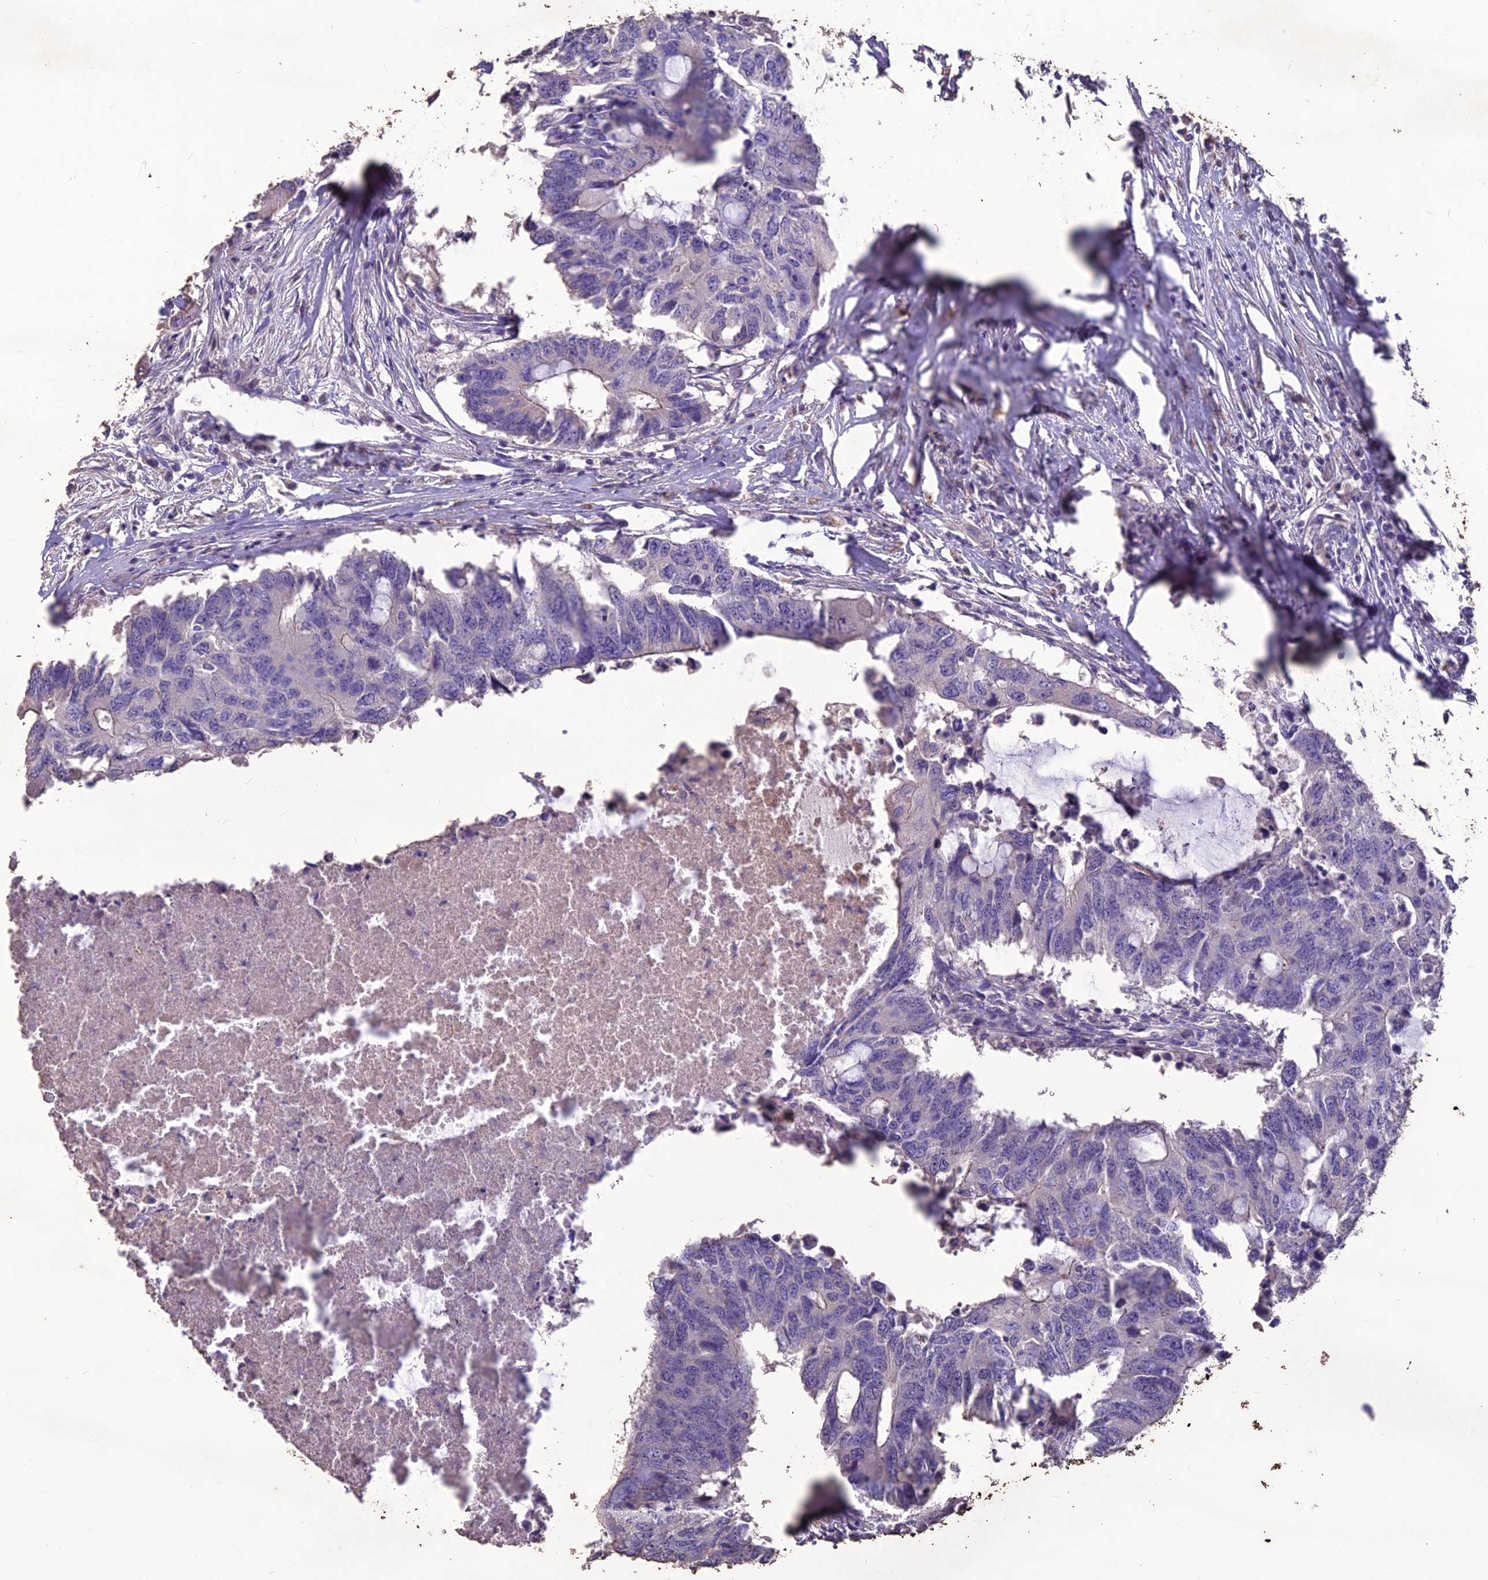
{"staining": {"intensity": "negative", "quantity": "none", "location": "none"}, "tissue": "colorectal cancer", "cell_type": "Tumor cells", "image_type": "cancer", "snomed": [{"axis": "morphology", "description": "Adenocarcinoma, NOS"}, {"axis": "topography", "description": "Colon"}], "caption": "The IHC photomicrograph has no significant staining in tumor cells of colorectal cancer (adenocarcinoma) tissue.", "gene": "IFT172", "patient": {"sex": "male", "age": 71}}